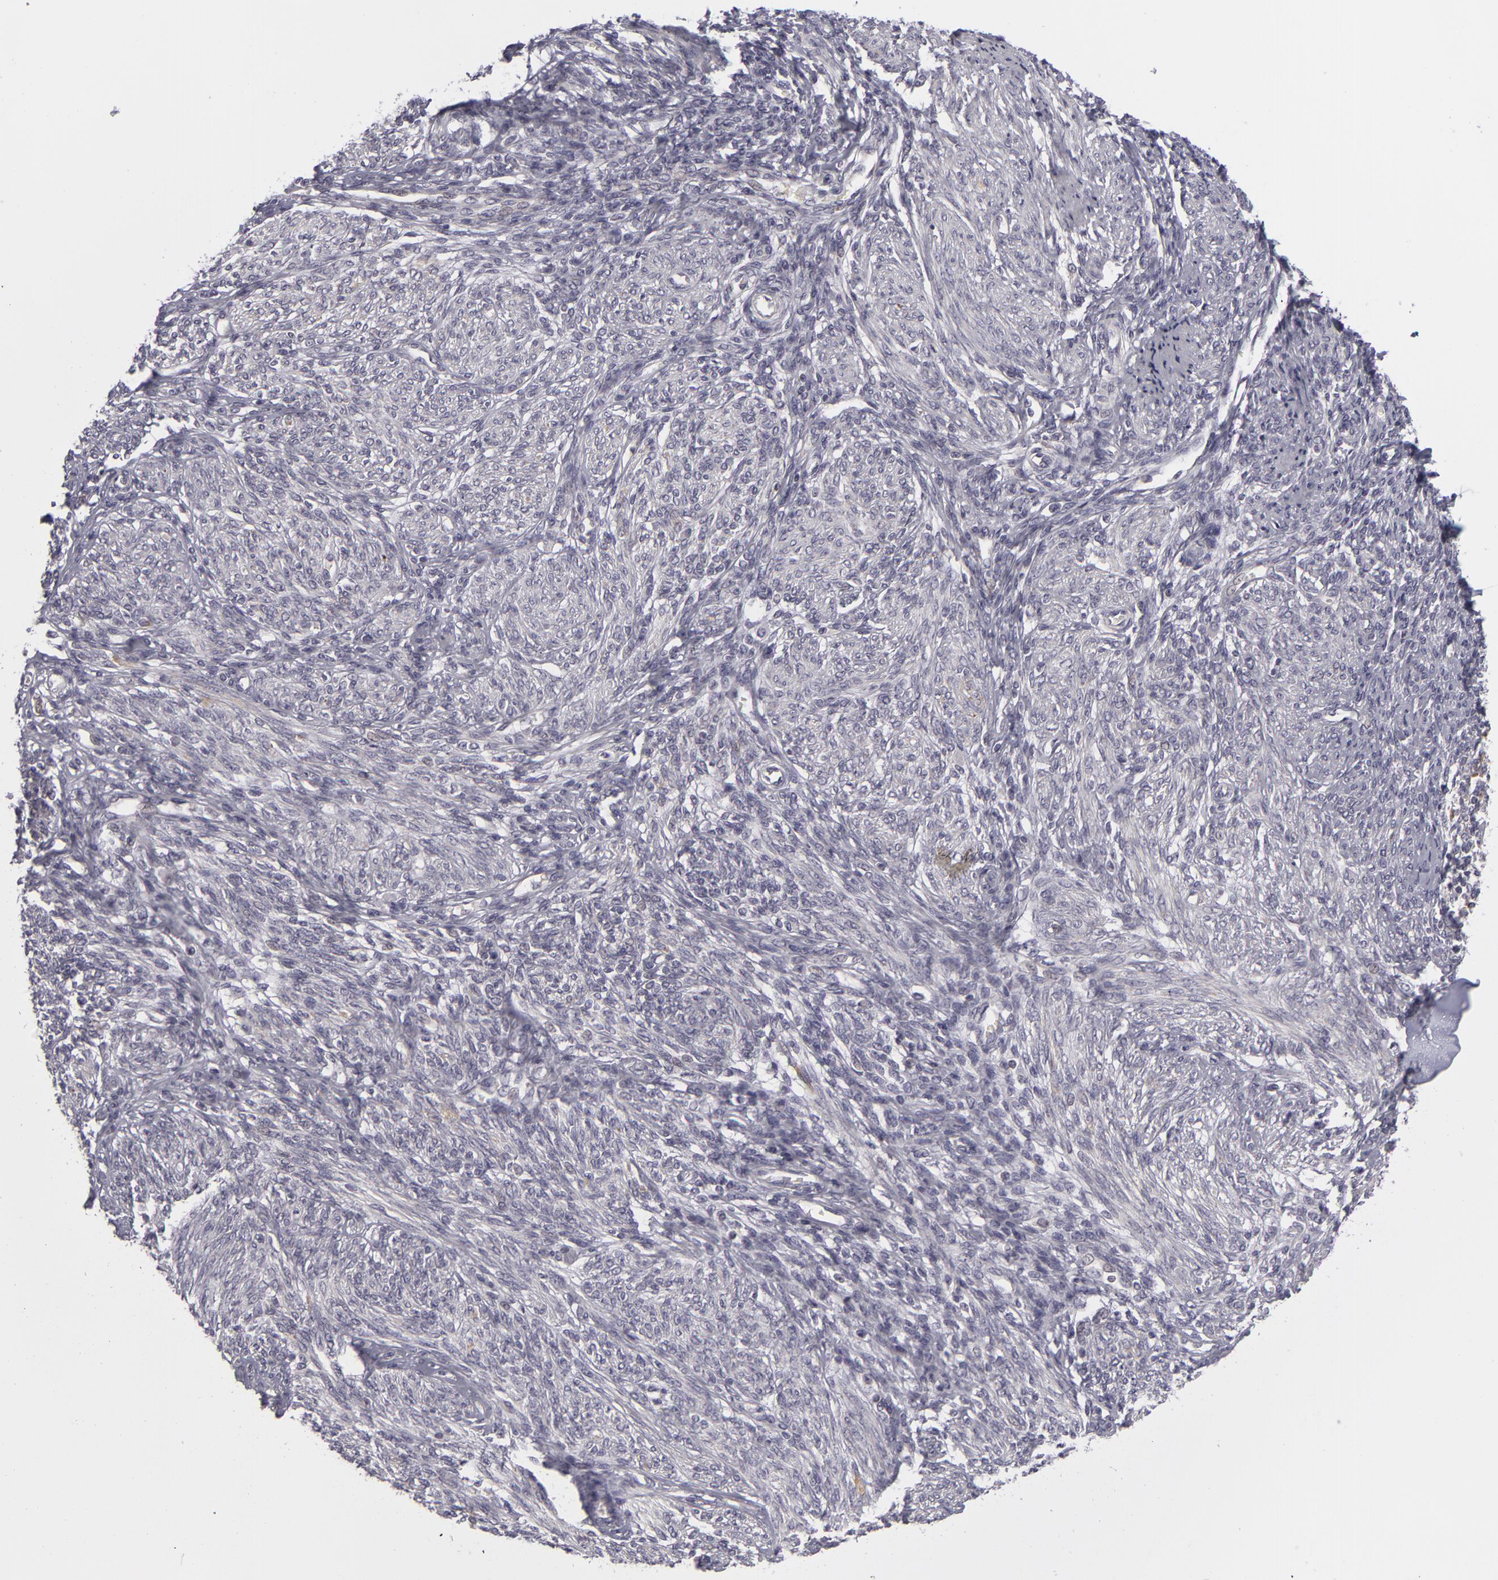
{"staining": {"intensity": "negative", "quantity": "none", "location": "none"}, "tissue": "endometrium", "cell_type": "Cells in endometrial stroma", "image_type": "normal", "snomed": [{"axis": "morphology", "description": "Normal tissue, NOS"}, {"axis": "topography", "description": "Endometrium"}], "caption": "Image shows no significant protein staining in cells in endometrial stroma of benign endometrium. (DAB IHC, high magnification).", "gene": "ATP2B3", "patient": {"sex": "female", "age": 82}}